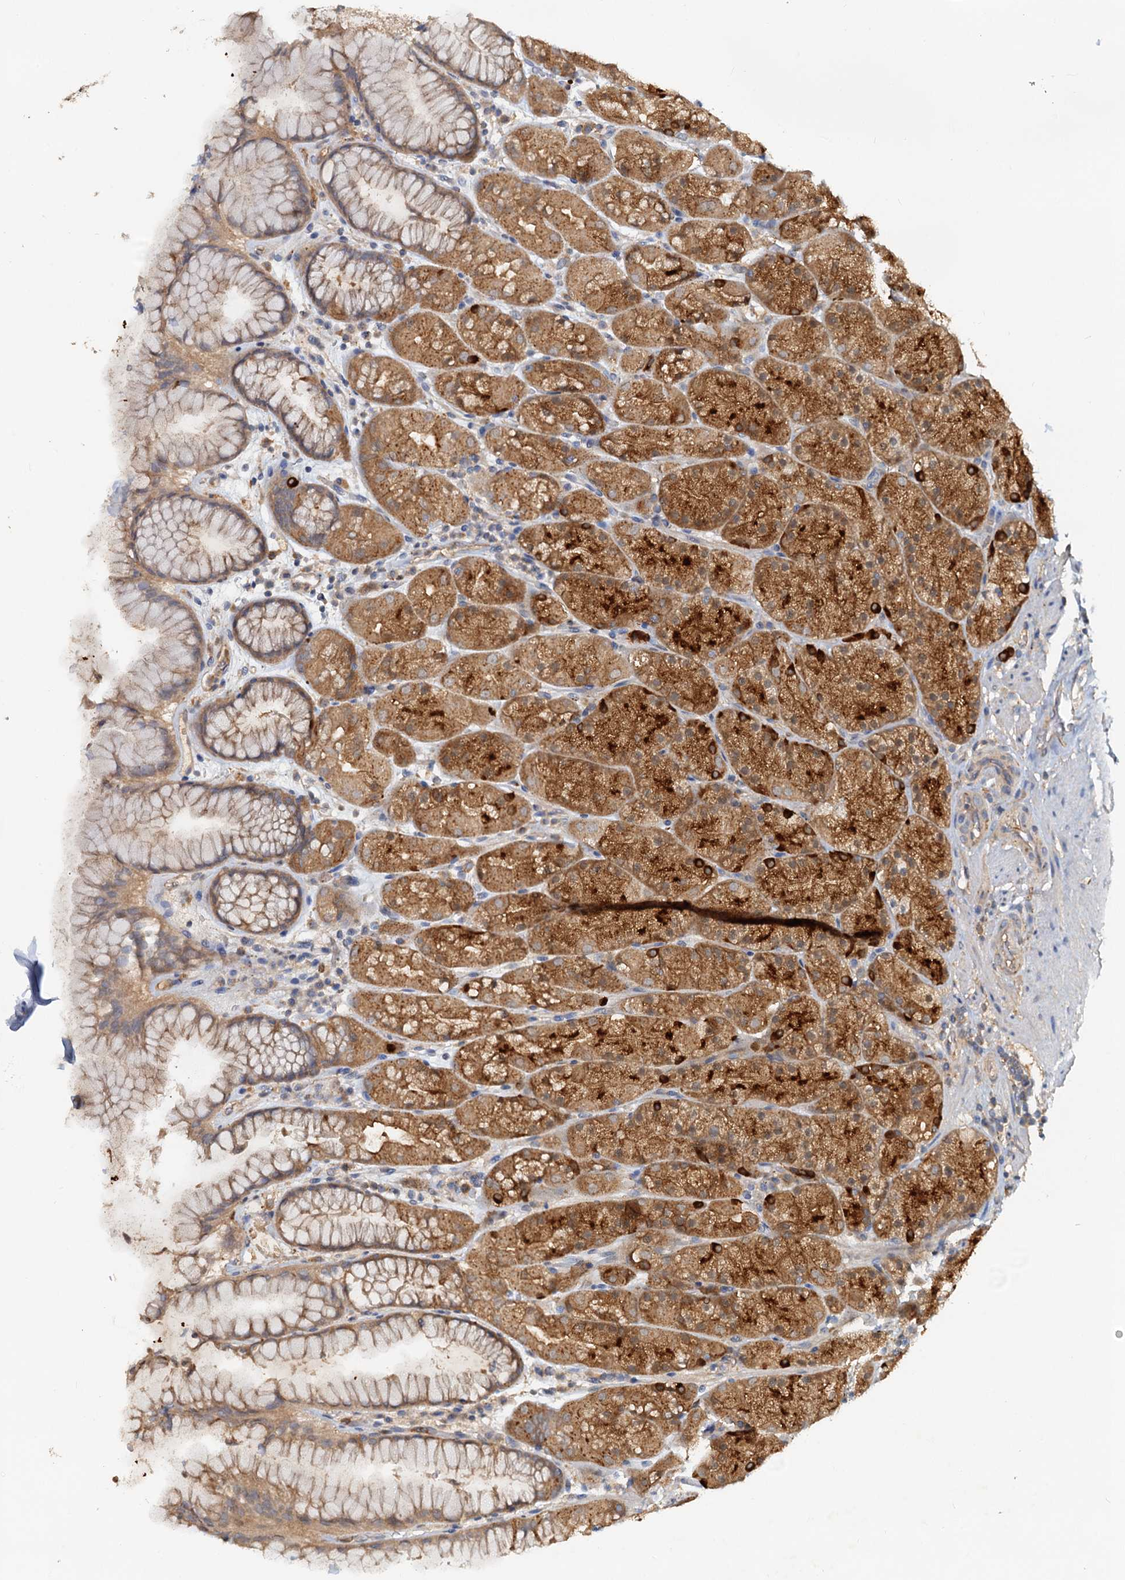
{"staining": {"intensity": "moderate", "quantity": ">75%", "location": "cytoplasmic/membranous"}, "tissue": "stomach", "cell_type": "Glandular cells", "image_type": "normal", "snomed": [{"axis": "morphology", "description": "Normal tissue, NOS"}, {"axis": "topography", "description": "Stomach, upper"}, {"axis": "topography", "description": "Stomach, lower"}], "caption": "DAB (3,3'-diaminobenzidine) immunohistochemical staining of normal stomach exhibits moderate cytoplasmic/membranous protein positivity in approximately >75% of glandular cells. (brown staining indicates protein expression, while blue staining denotes nuclei).", "gene": "TOLLIP", "patient": {"sex": "male", "age": 67}}